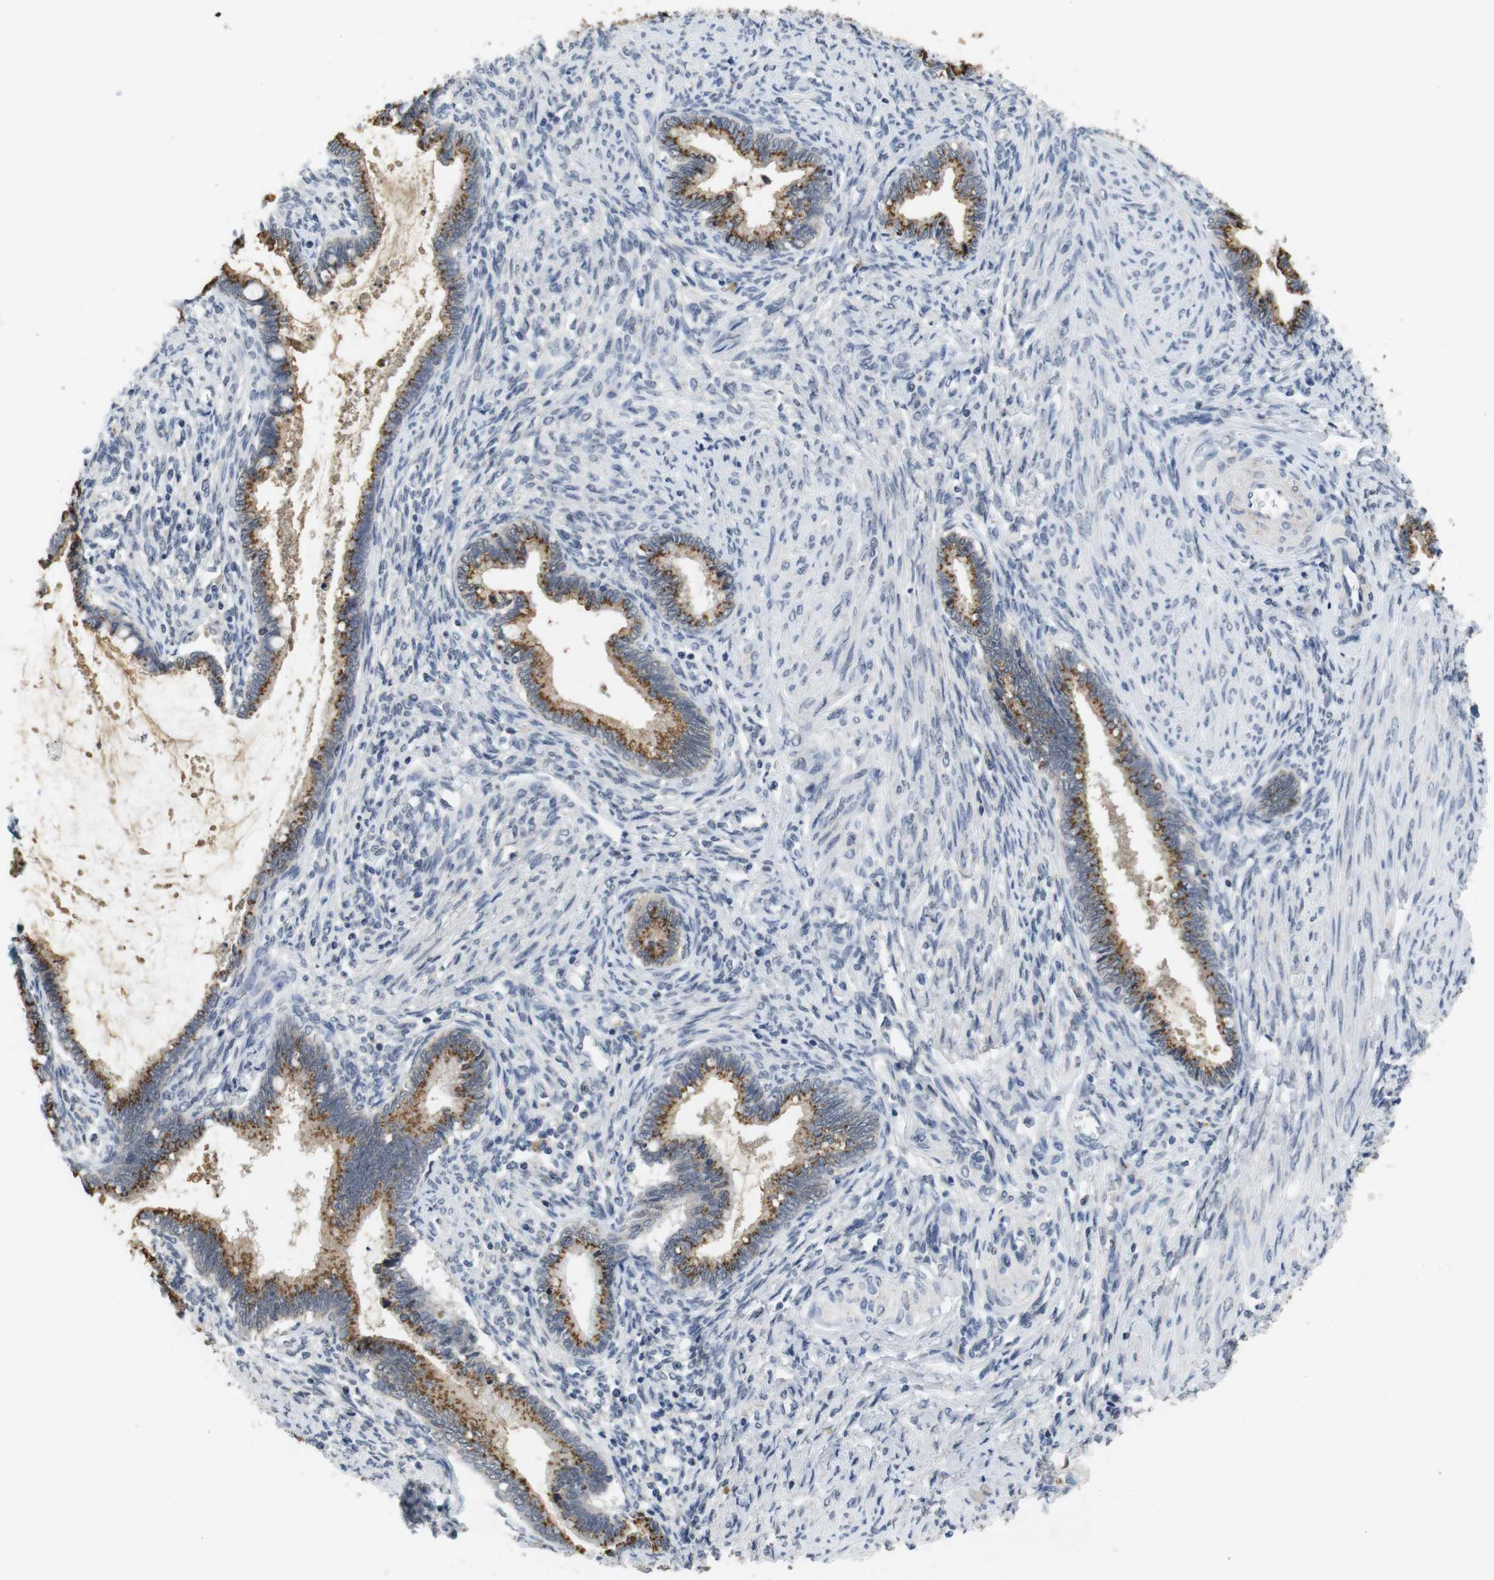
{"staining": {"intensity": "moderate", "quantity": ">75%", "location": "cytoplasmic/membranous"}, "tissue": "cervical cancer", "cell_type": "Tumor cells", "image_type": "cancer", "snomed": [{"axis": "morphology", "description": "Adenocarcinoma, NOS"}, {"axis": "topography", "description": "Cervix"}], "caption": "Tumor cells display medium levels of moderate cytoplasmic/membranous staining in approximately >75% of cells in human adenocarcinoma (cervical).", "gene": "SKP2", "patient": {"sex": "female", "age": 44}}